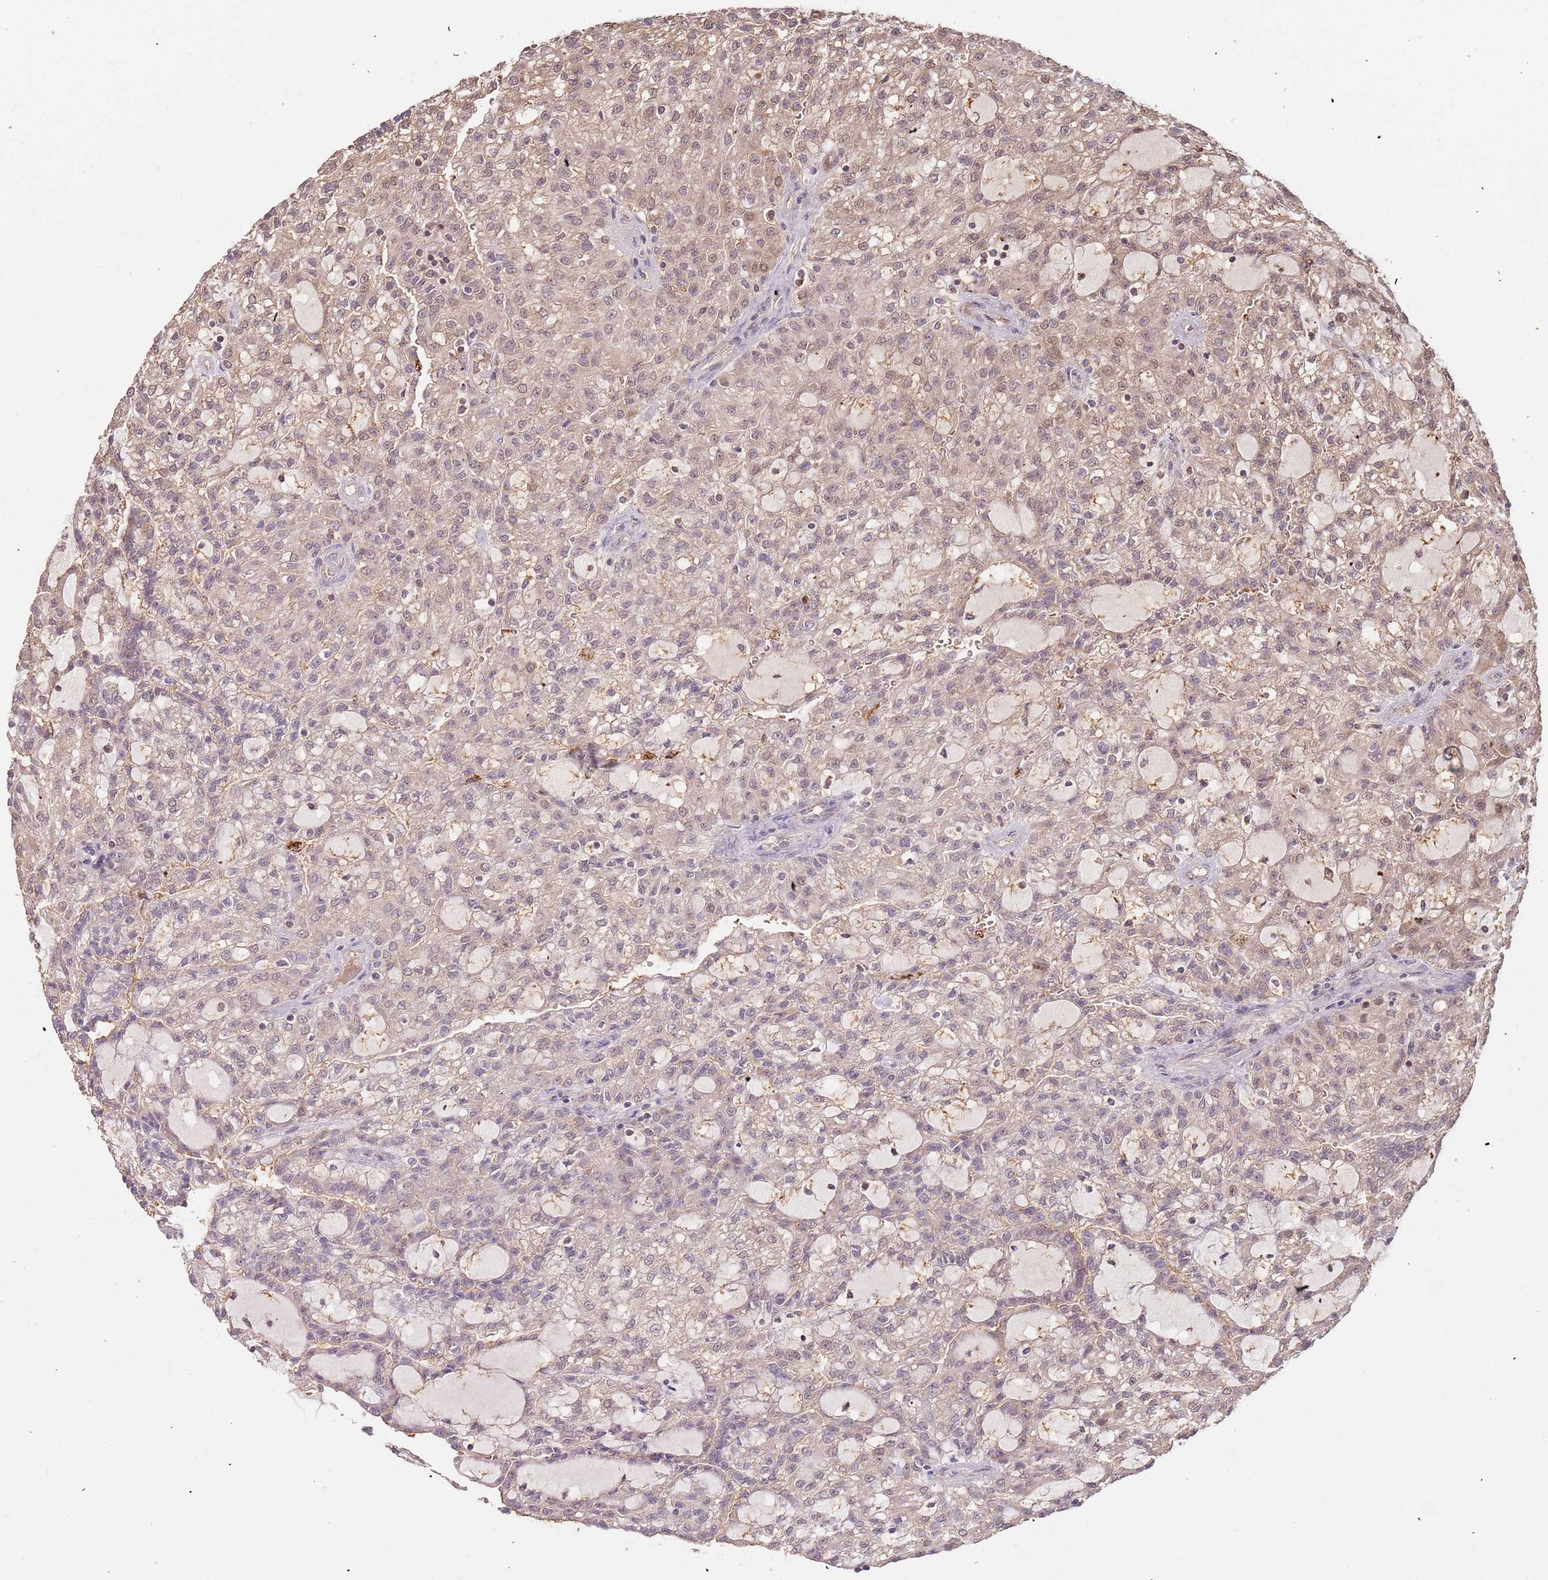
{"staining": {"intensity": "moderate", "quantity": "25%-75%", "location": "cytoplasmic/membranous,nuclear"}, "tissue": "renal cancer", "cell_type": "Tumor cells", "image_type": "cancer", "snomed": [{"axis": "morphology", "description": "Adenocarcinoma, NOS"}, {"axis": "topography", "description": "Kidney"}], "caption": "Renal cancer (adenocarcinoma) stained with a brown dye displays moderate cytoplasmic/membranous and nuclear positive positivity in about 25%-75% of tumor cells.", "gene": "IL17RD", "patient": {"sex": "male", "age": 63}}